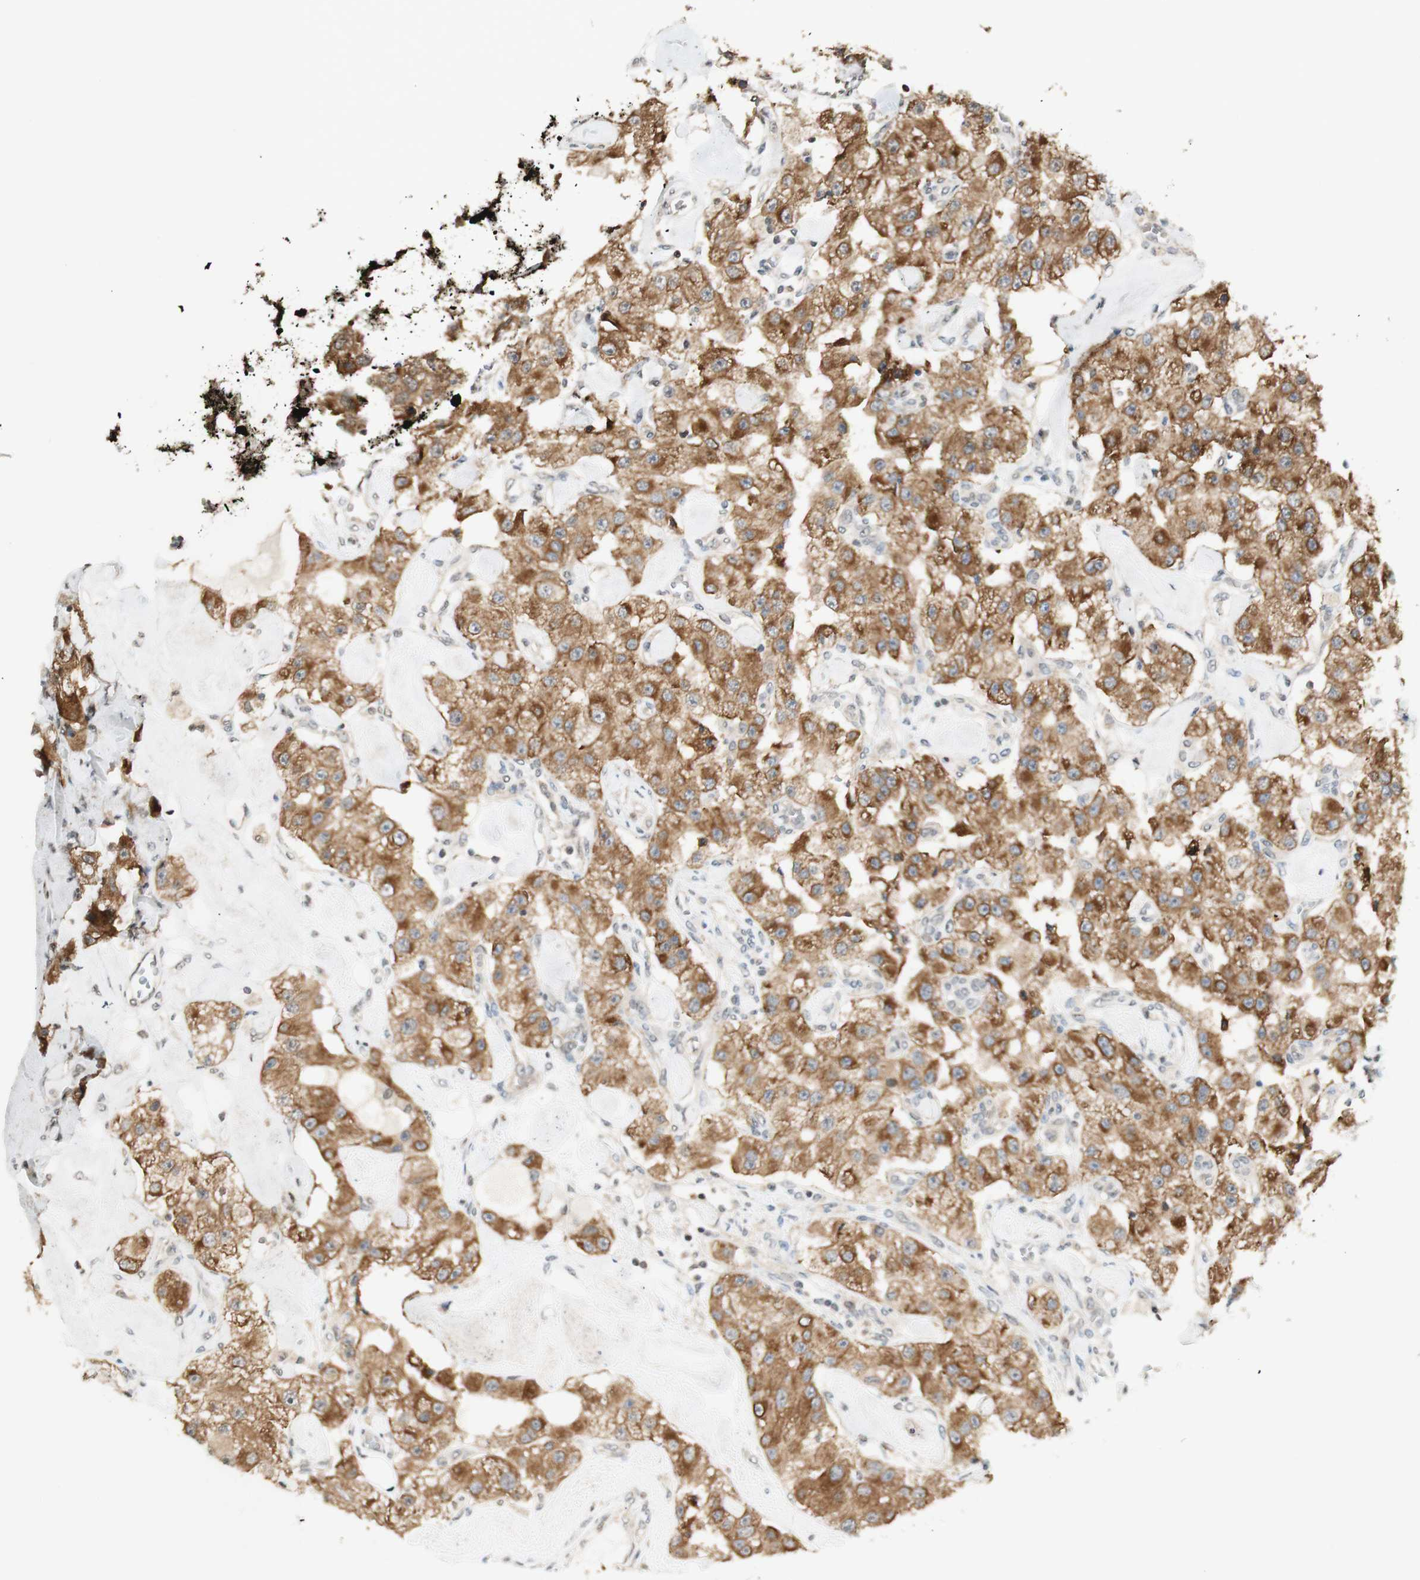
{"staining": {"intensity": "moderate", "quantity": ">75%", "location": "cytoplasmic/membranous"}, "tissue": "carcinoid", "cell_type": "Tumor cells", "image_type": "cancer", "snomed": [{"axis": "morphology", "description": "Carcinoid, malignant, NOS"}, {"axis": "topography", "description": "Pancreas"}], "caption": "Carcinoid tissue exhibits moderate cytoplasmic/membranous expression in about >75% of tumor cells, visualized by immunohistochemistry.", "gene": "SPINT2", "patient": {"sex": "male", "age": 41}}